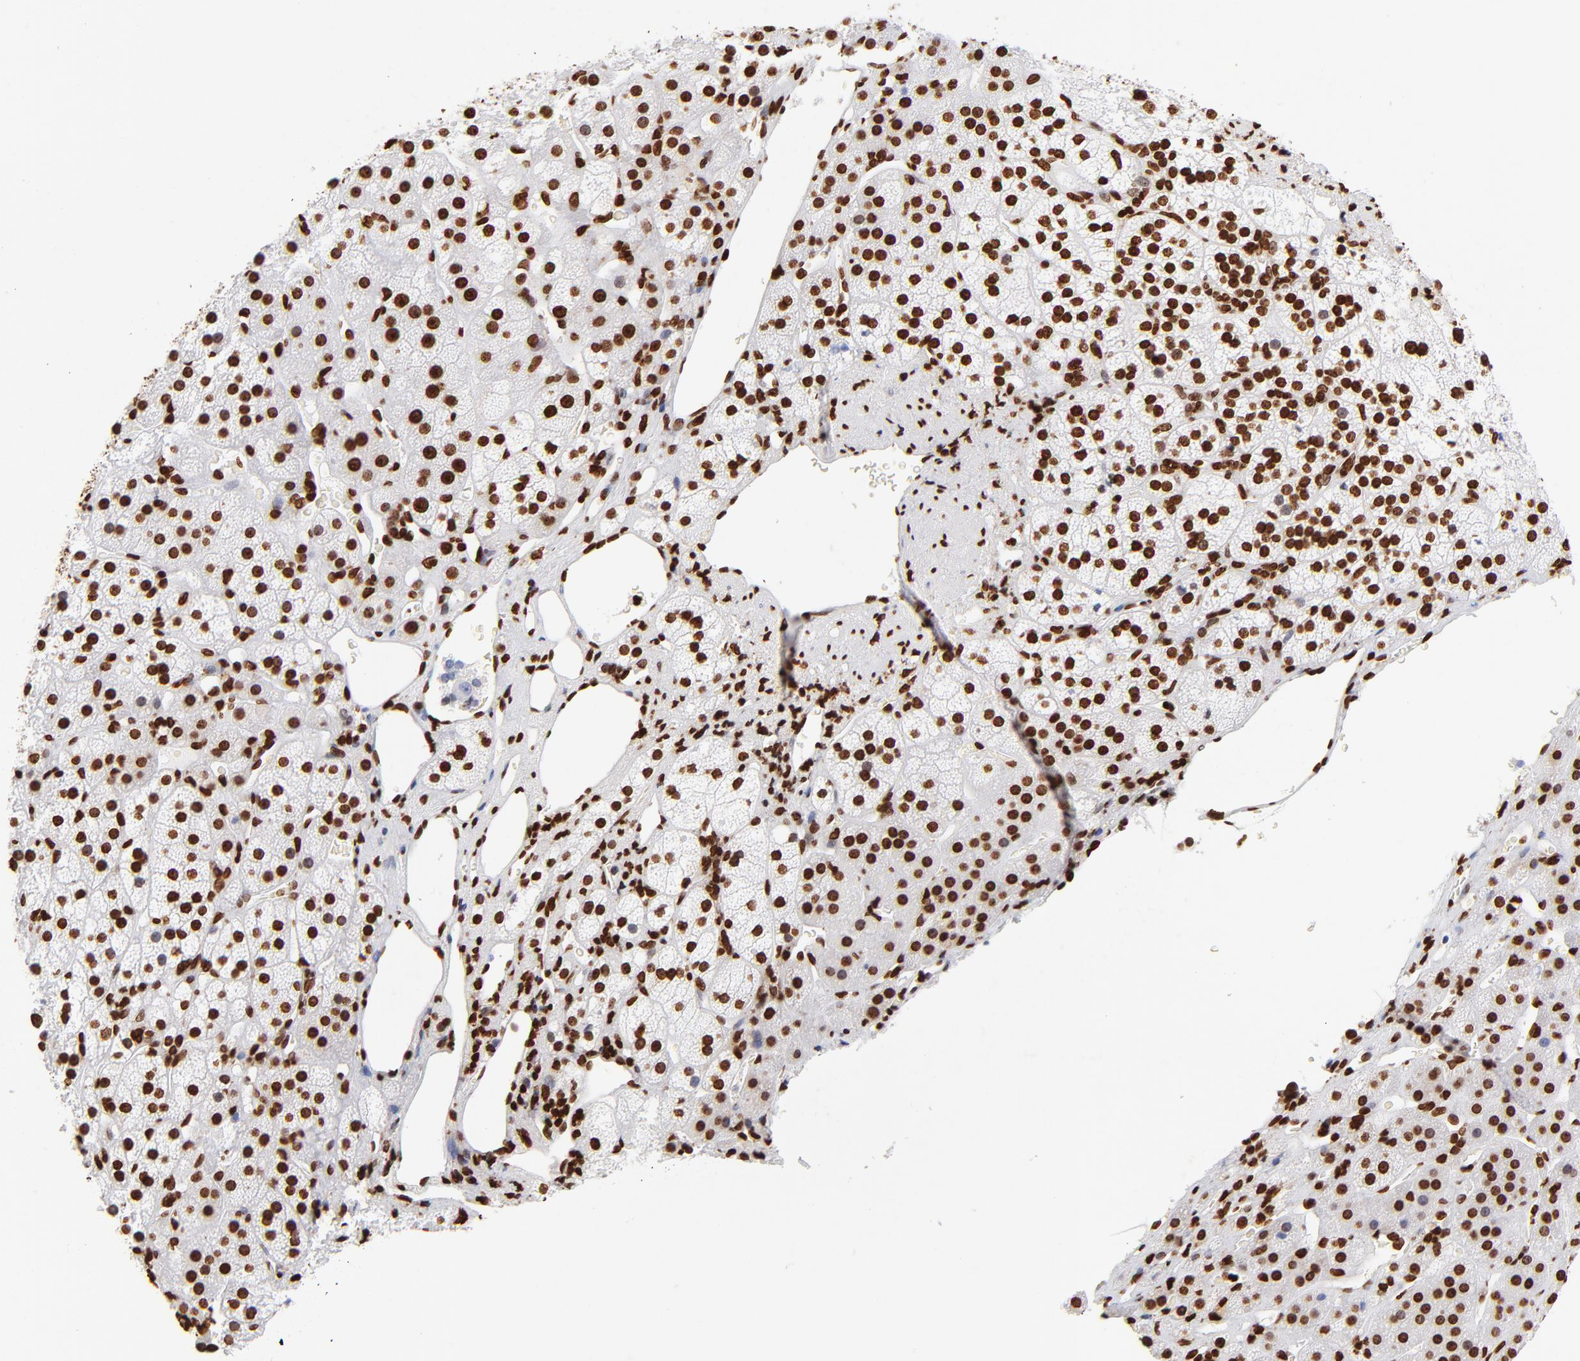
{"staining": {"intensity": "strong", "quantity": "25%-75%", "location": "nuclear"}, "tissue": "adrenal gland", "cell_type": "Glandular cells", "image_type": "normal", "snomed": [{"axis": "morphology", "description": "Normal tissue, NOS"}, {"axis": "topography", "description": "Adrenal gland"}], "caption": "Immunohistochemistry (IHC) image of unremarkable adrenal gland stained for a protein (brown), which exhibits high levels of strong nuclear positivity in about 25%-75% of glandular cells.", "gene": "FBH1", "patient": {"sex": "female", "age": 44}}